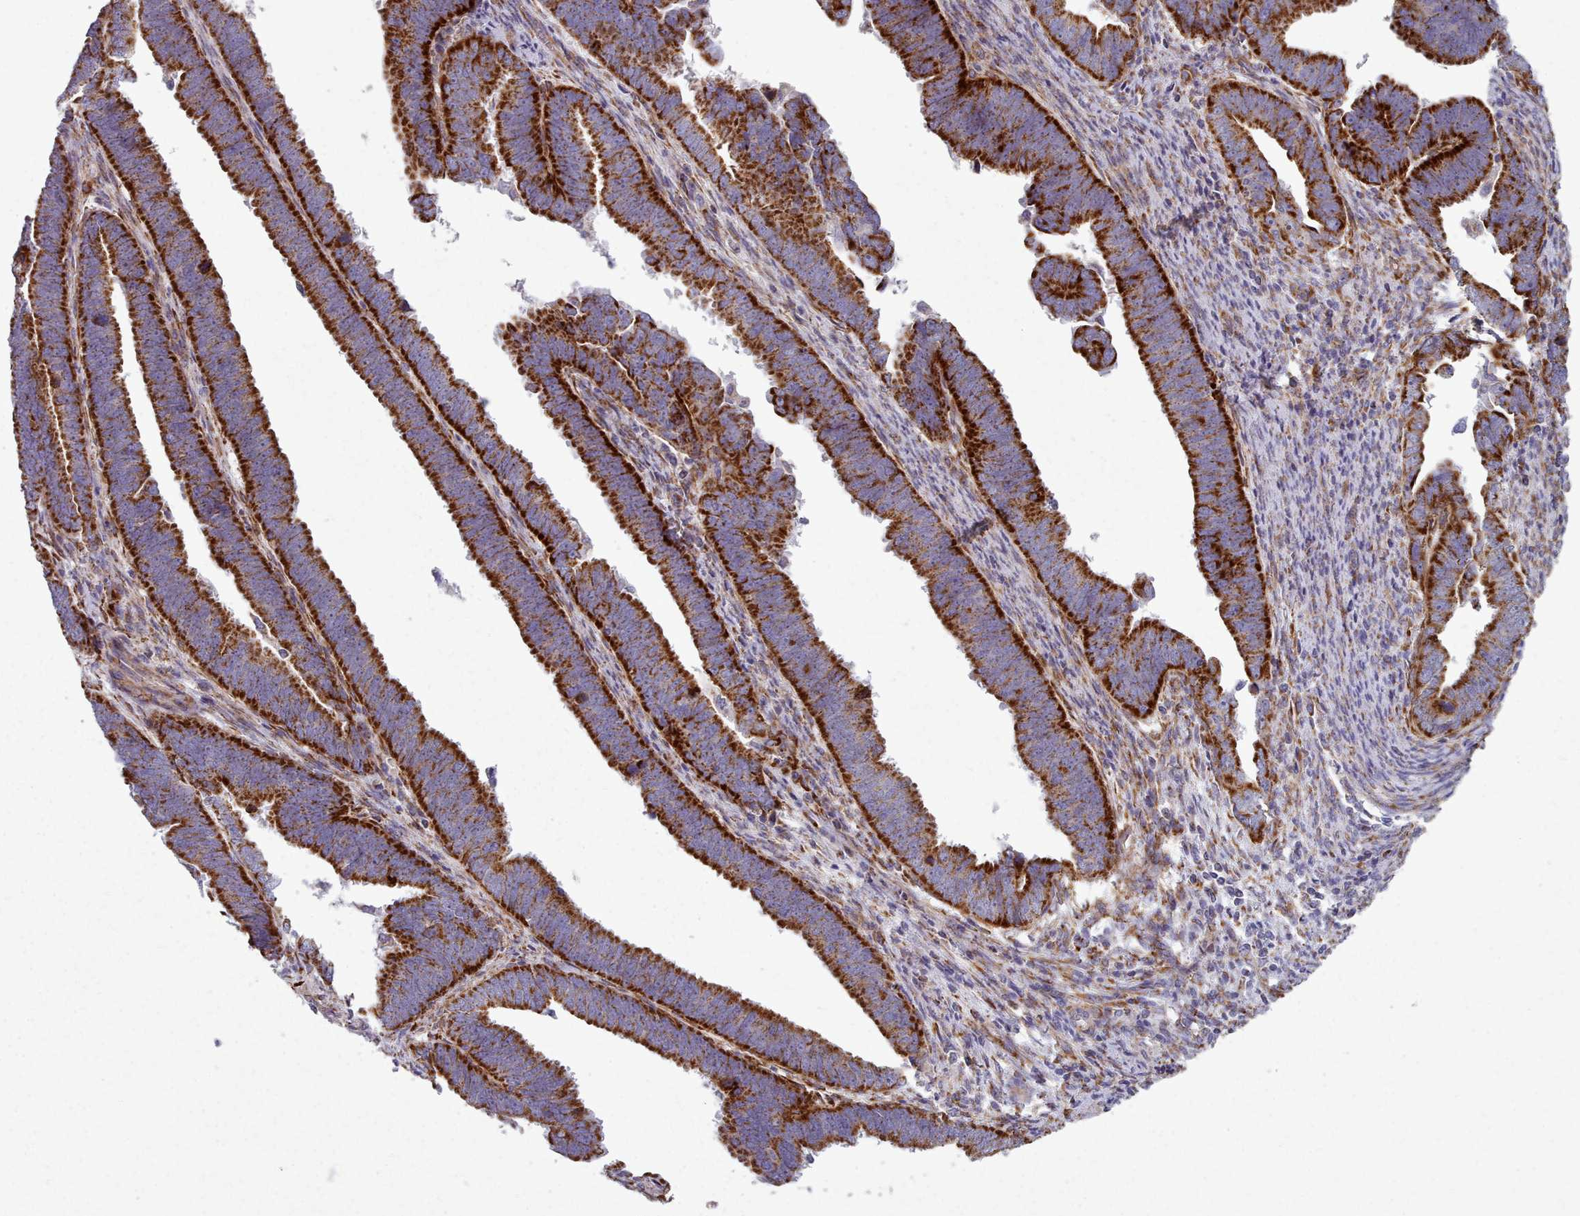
{"staining": {"intensity": "strong", "quantity": ">75%", "location": "cytoplasmic/membranous"}, "tissue": "endometrial cancer", "cell_type": "Tumor cells", "image_type": "cancer", "snomed": [{"axis": "morphology", "description": "Adenocarcinoma, NOS"}, {"axis": "topography", "description": "Endometrium"}], "caption": "Adenocarcinoma (endometrial) stained for a protein (brown) reveals strong cytoplasmic/membranous positive positivity in approximately >75% of tumor cells.", "gene": "FKBP10", "patient": {"sex": "female", "age": 75}}